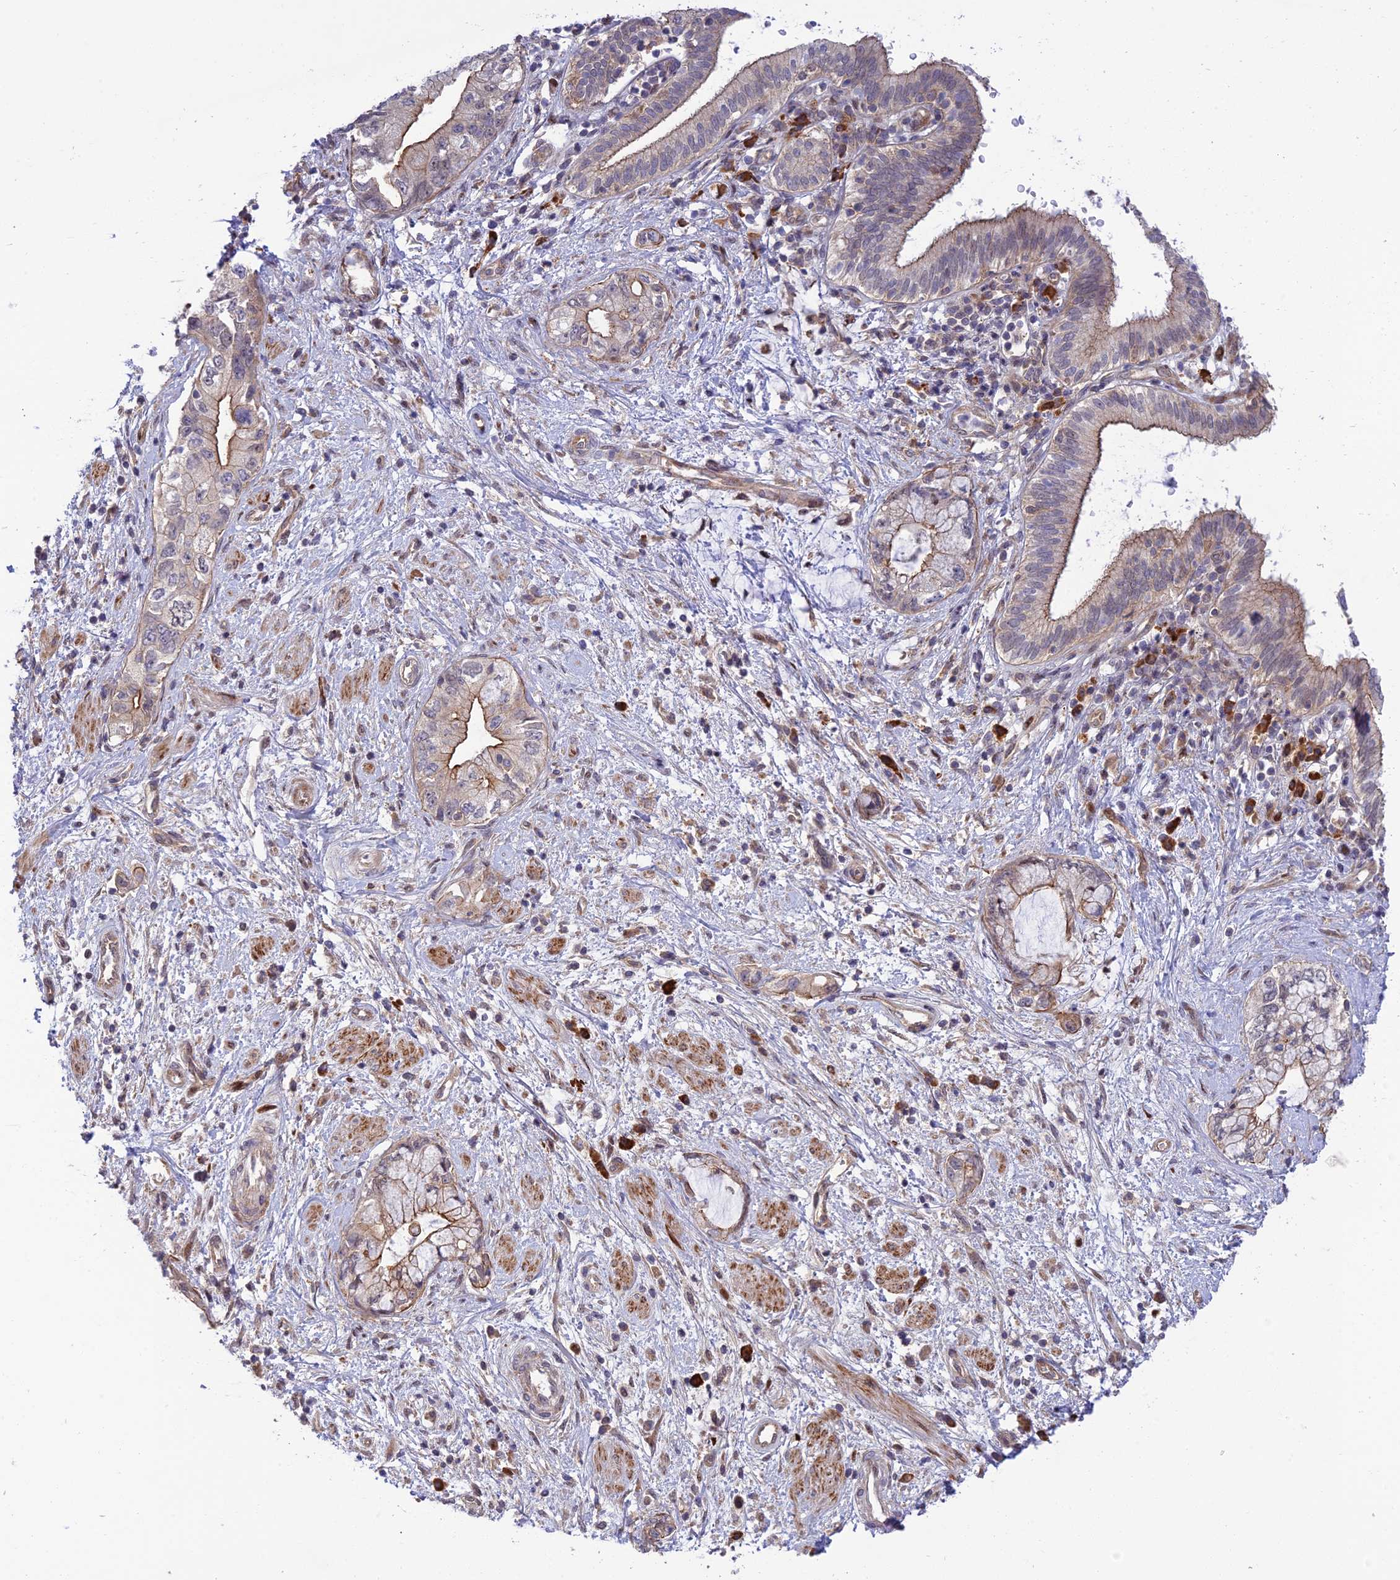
{"staining": {"intensity": "moderate", "quantity": "25%-75%", "location": "cytoplasmic/membranous,nuclear"}, "tissue": "pancreatic cancer", "cell_type": "Tumor cells", "image_type": "cancer", "snomed": [{"axis": "morphology", "description": "Adenocarcinoma, NOS"}, {"axis": "topography", "description": "Pancreas"}], "caption": "Protein staining shows moderate cytoplasmic/membranous and nuclear staining in about 25%-75% of tumor cells in pancreatic cancer.", "gene": "ZNF584", "patient": {"sex": "female", "age": 73}}